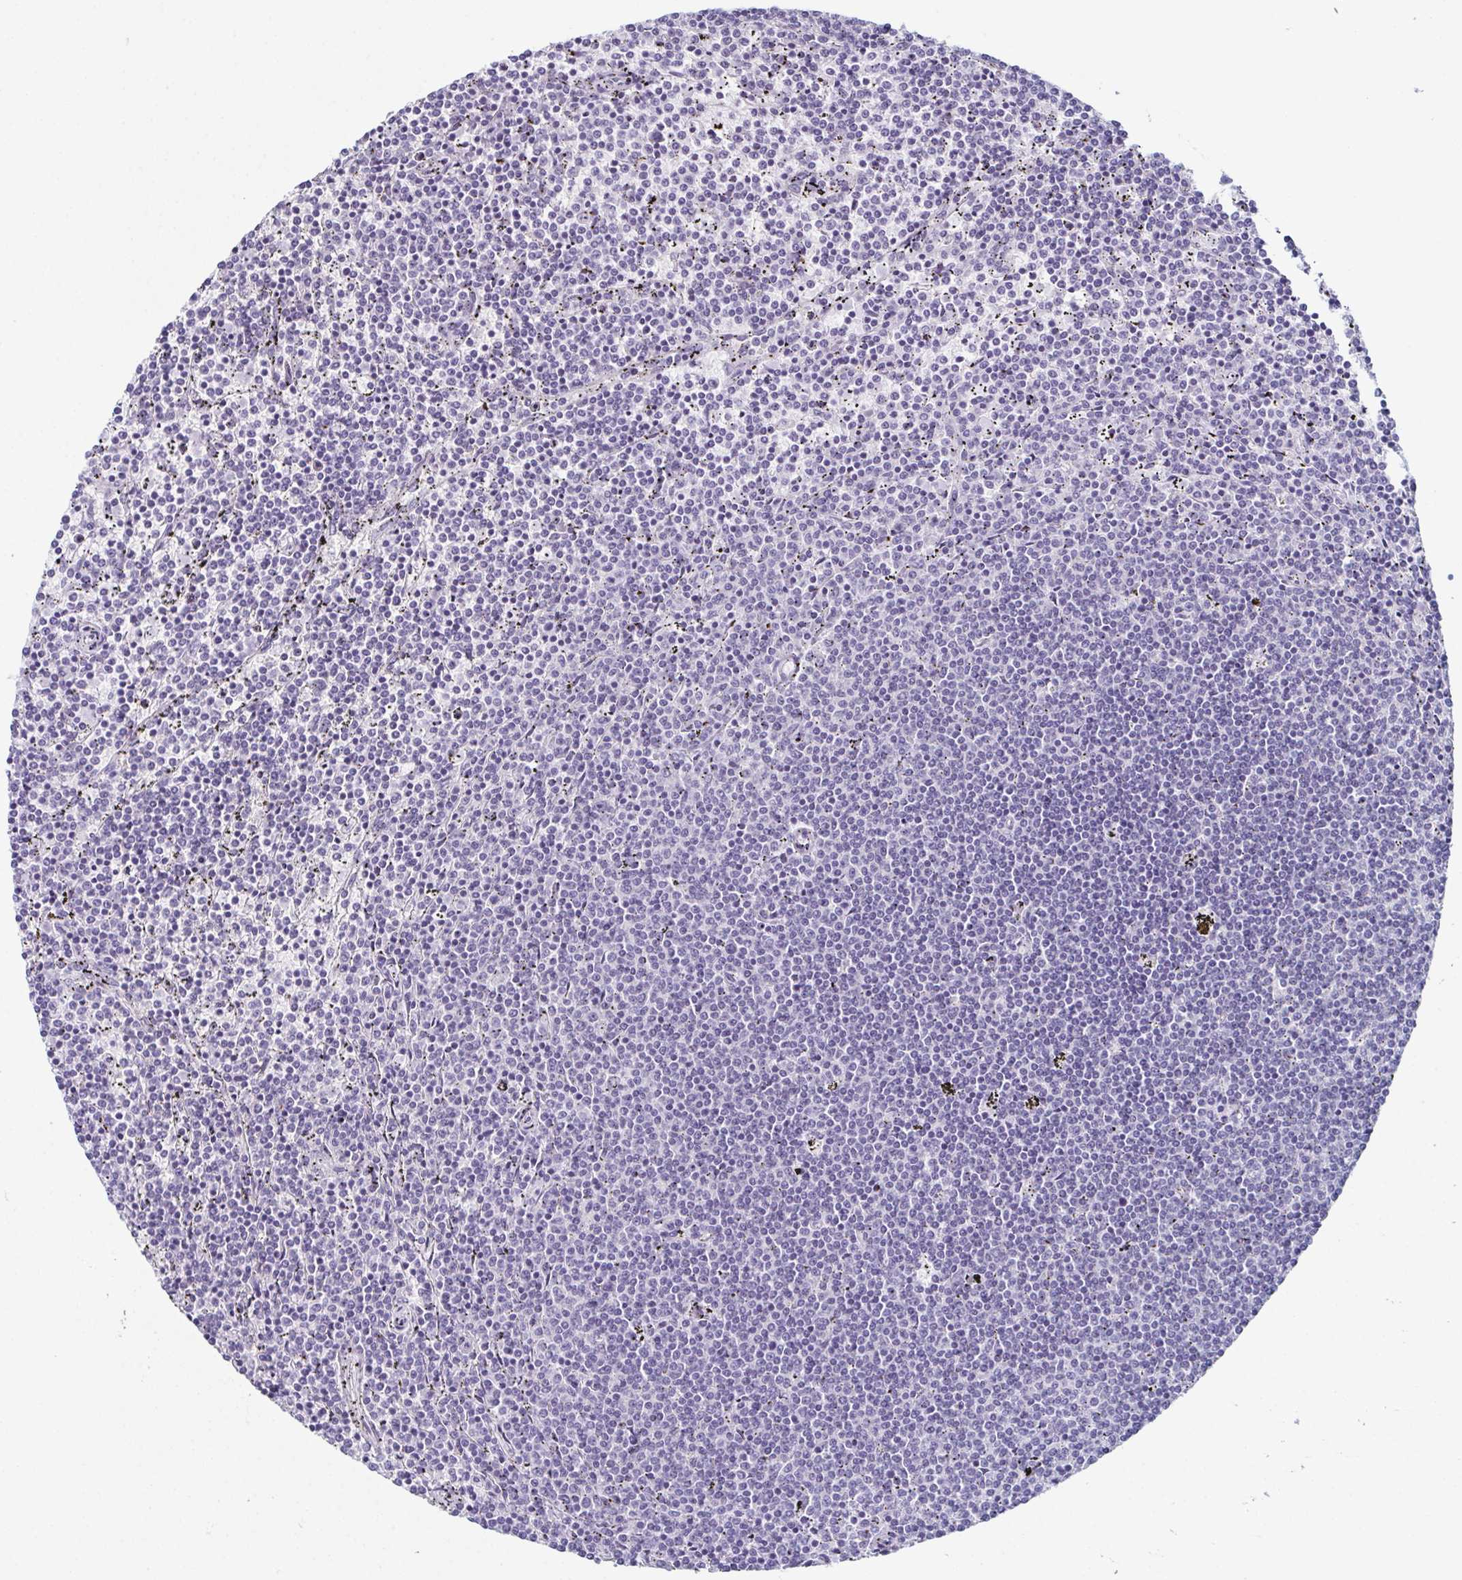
{"staining": {"intensity": "negative", "quantity": "none", "location": "none"}, "tissue": "lymphoma", "cell_type": "Tumor cells", "image_type": "cancer", "snomed": [{"axis": "morphology", "description": "Malignant lymphoma, non-Hodgkin's type, Low grade"}, {"axis": "topography", "description": "Spleen"}], "caption": "The image demonstrates no significant expression in tumor cells of malignant lymphoma, non-Hodgkin's type (low-grade).", "gene": "ENKUR", "patient": {"sex": "female", "age": 50}}